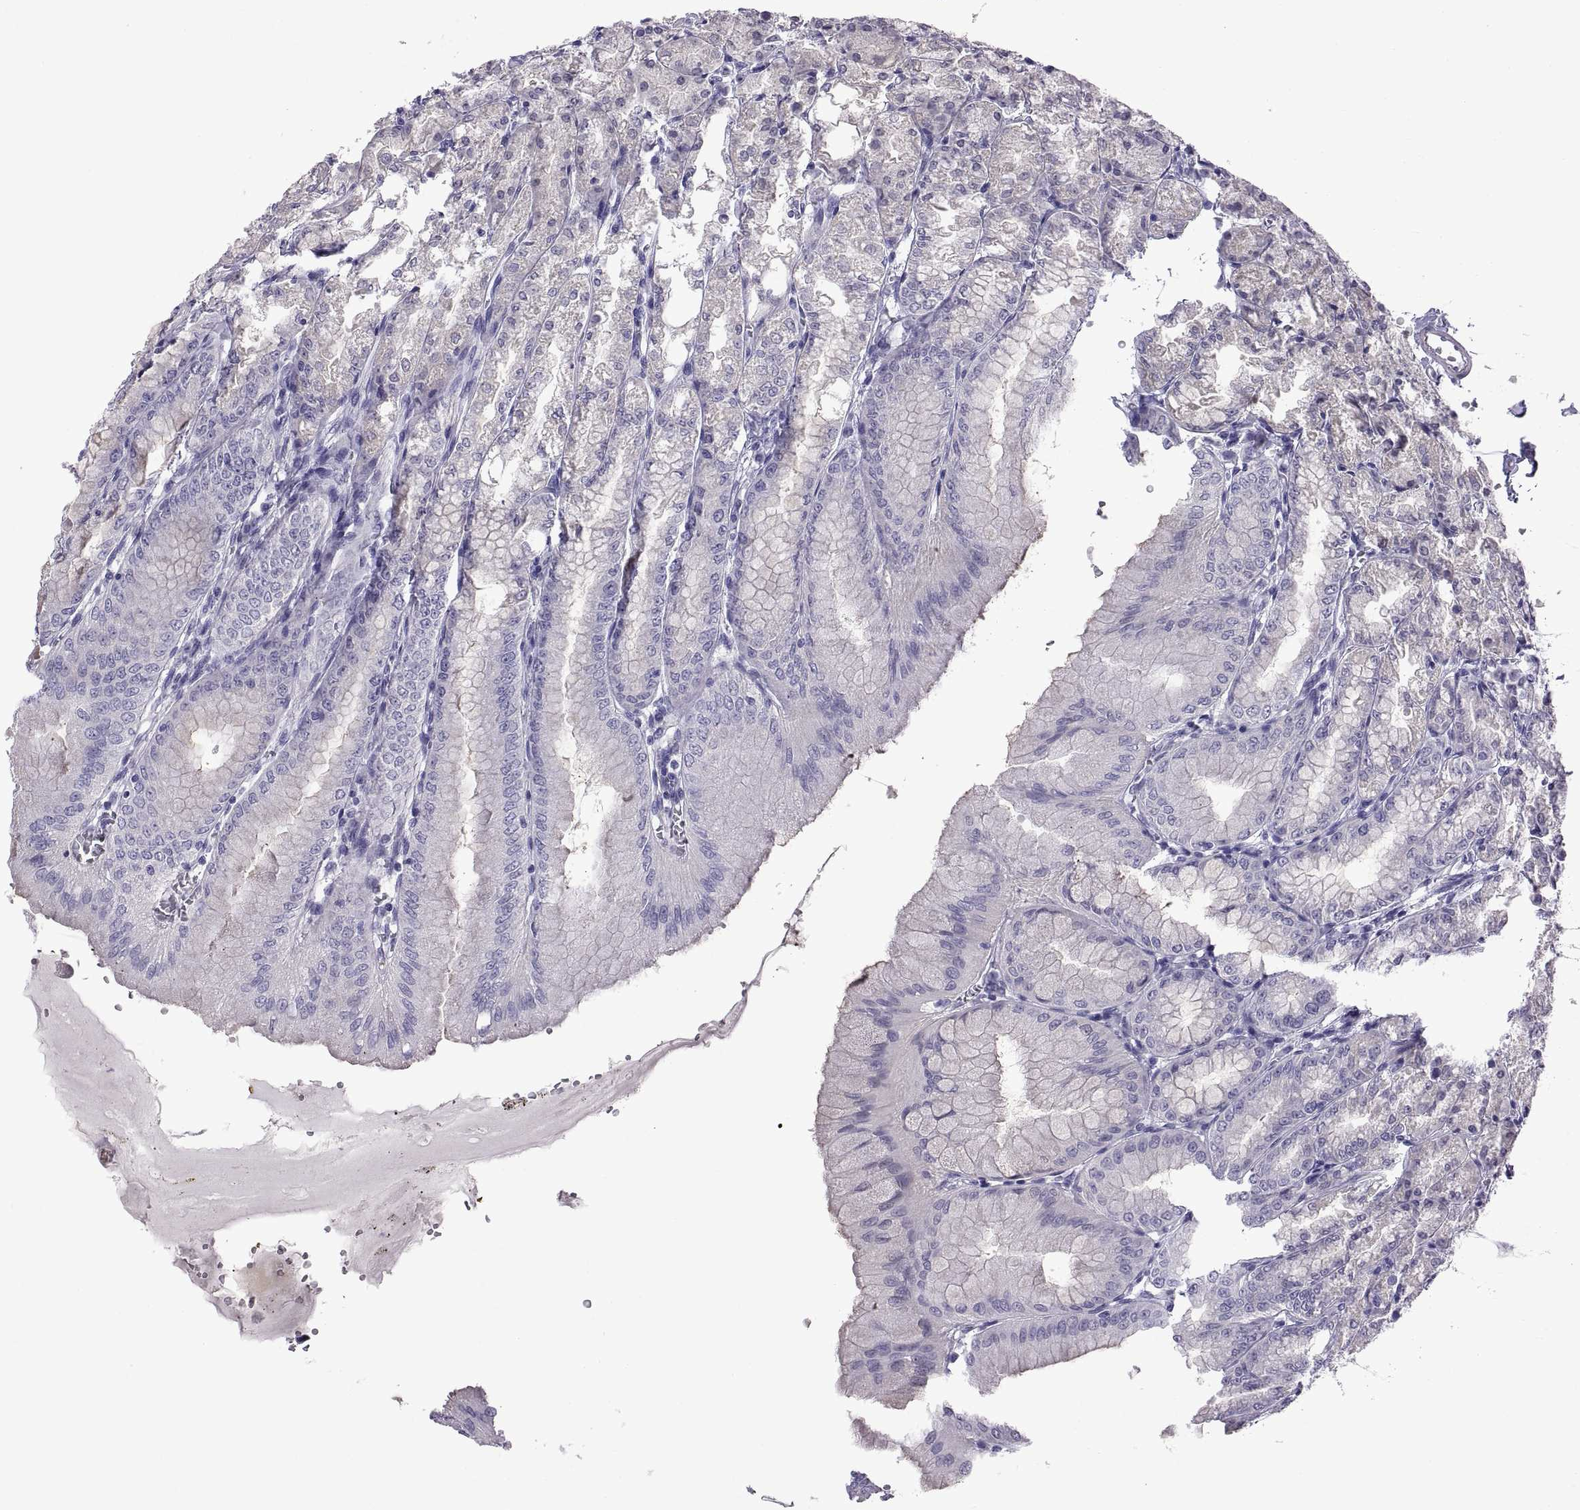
{"staining": {"intensity": "negative", "quantity": "none", "location": "none"}, "tissue": "stomach", "cell_type": "Glandular cells", "image_type": "normal", "snomed": [{"axis": "morphology", "description": "Normal tissue, NOS"}, {"axis": "topography", "description": "Stomach, lower"}], "caption": "Stomach stained for a protein using immunohistochemistry displays no expression glandular cells.", "gene": "SPDYE10", "patient": {"sex": "male", "age": 71}}